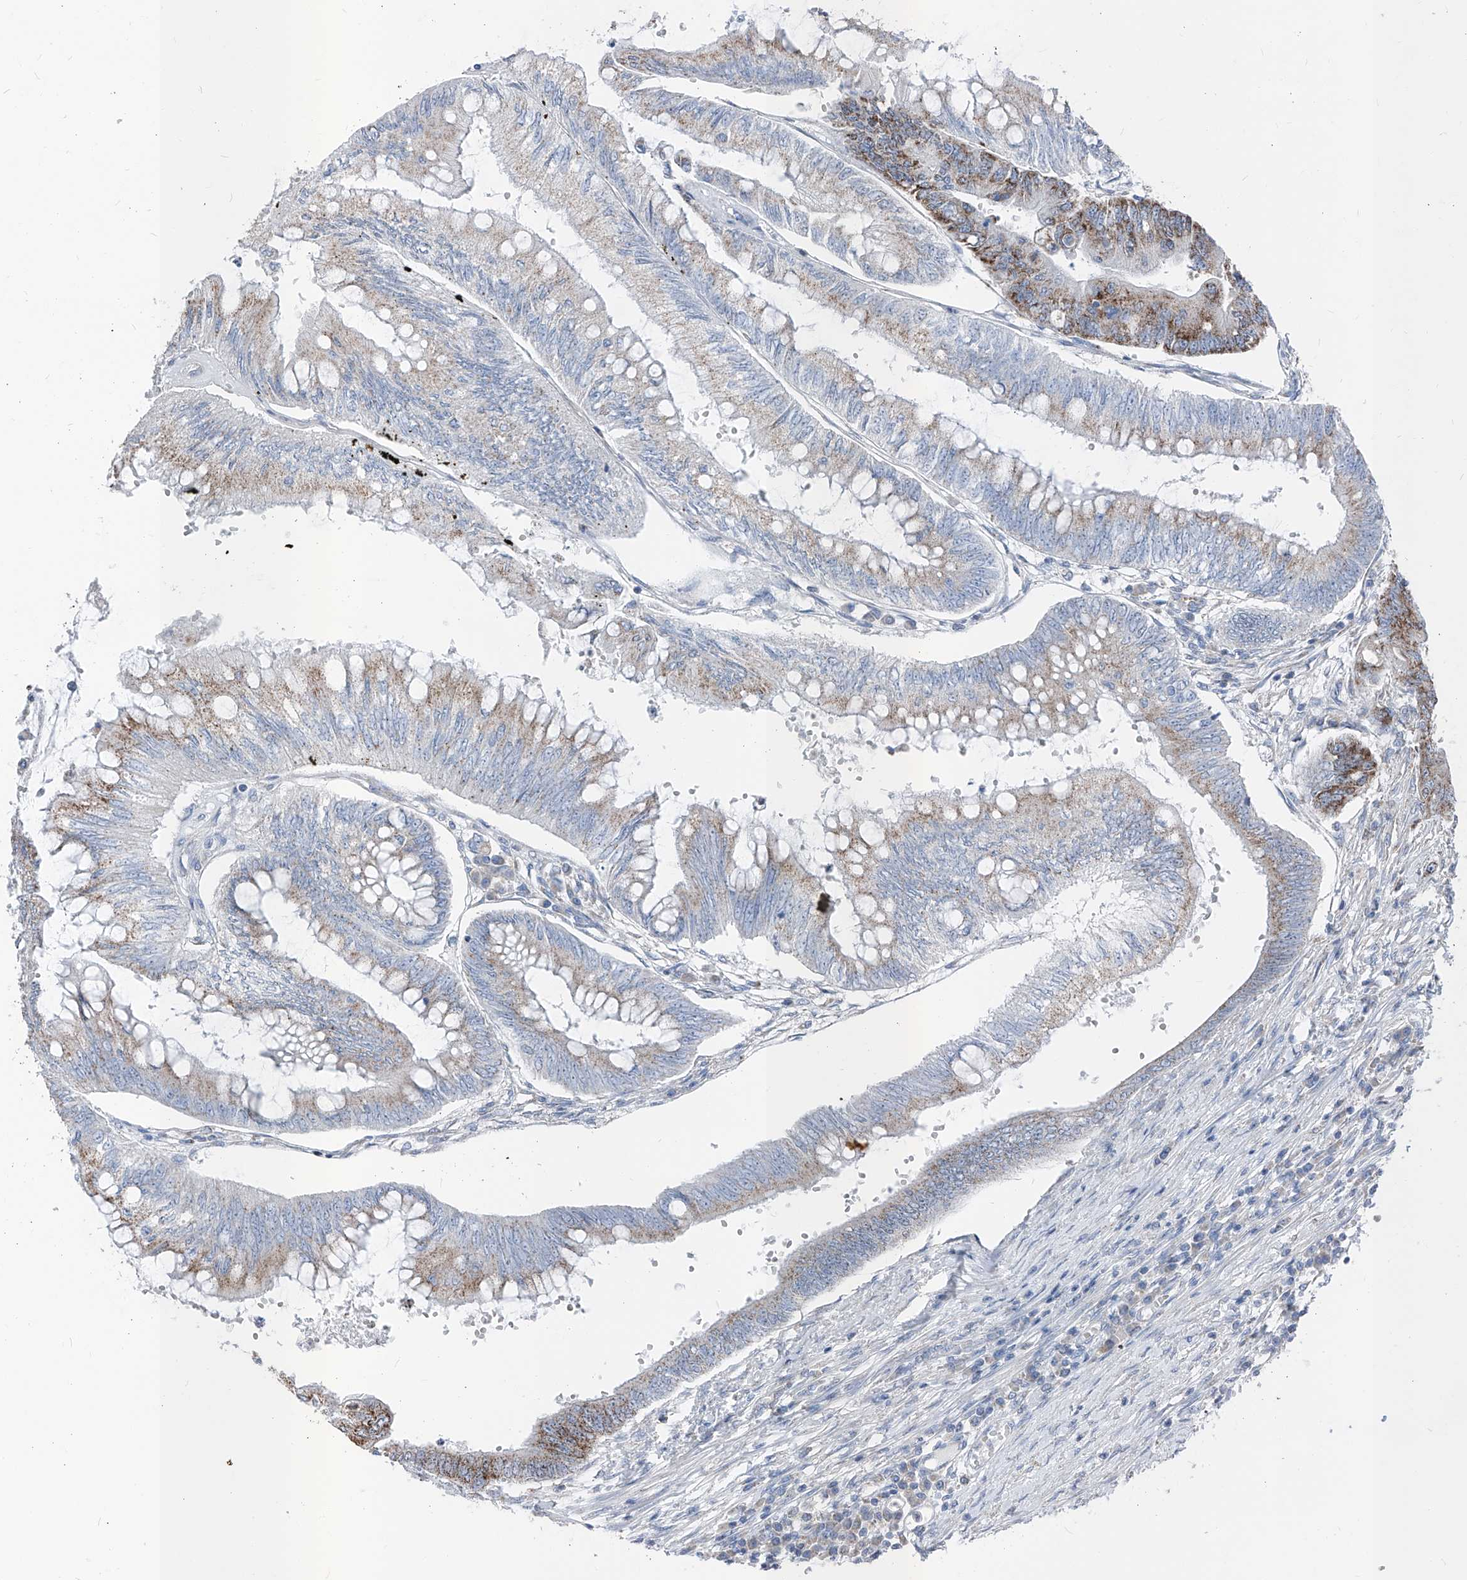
{"staining": {"intensity": "moderate", "quantity": "25%-75%", "location": "cytoplasmic/membranous"}, "tissue": "colorectal cancer", "cell_type": "Tumor cells", "image_type": "cancer", "snomed": [{"axis": "morphology", "description": "Adenoma, NOS"}, {"axis": "morphology", "description": "Adenocarcinoma, NOS"}, {"axis": "topography", "description": "Colon"}], "caption": "Brown immunohistochemical staining in colorectal cancer reveals moderate cytoplasmic/membranous staining in approximately 25%-75% of tumor cells.", "gene": "AGPS", "patient": {"sex": "male", "age": 79}}